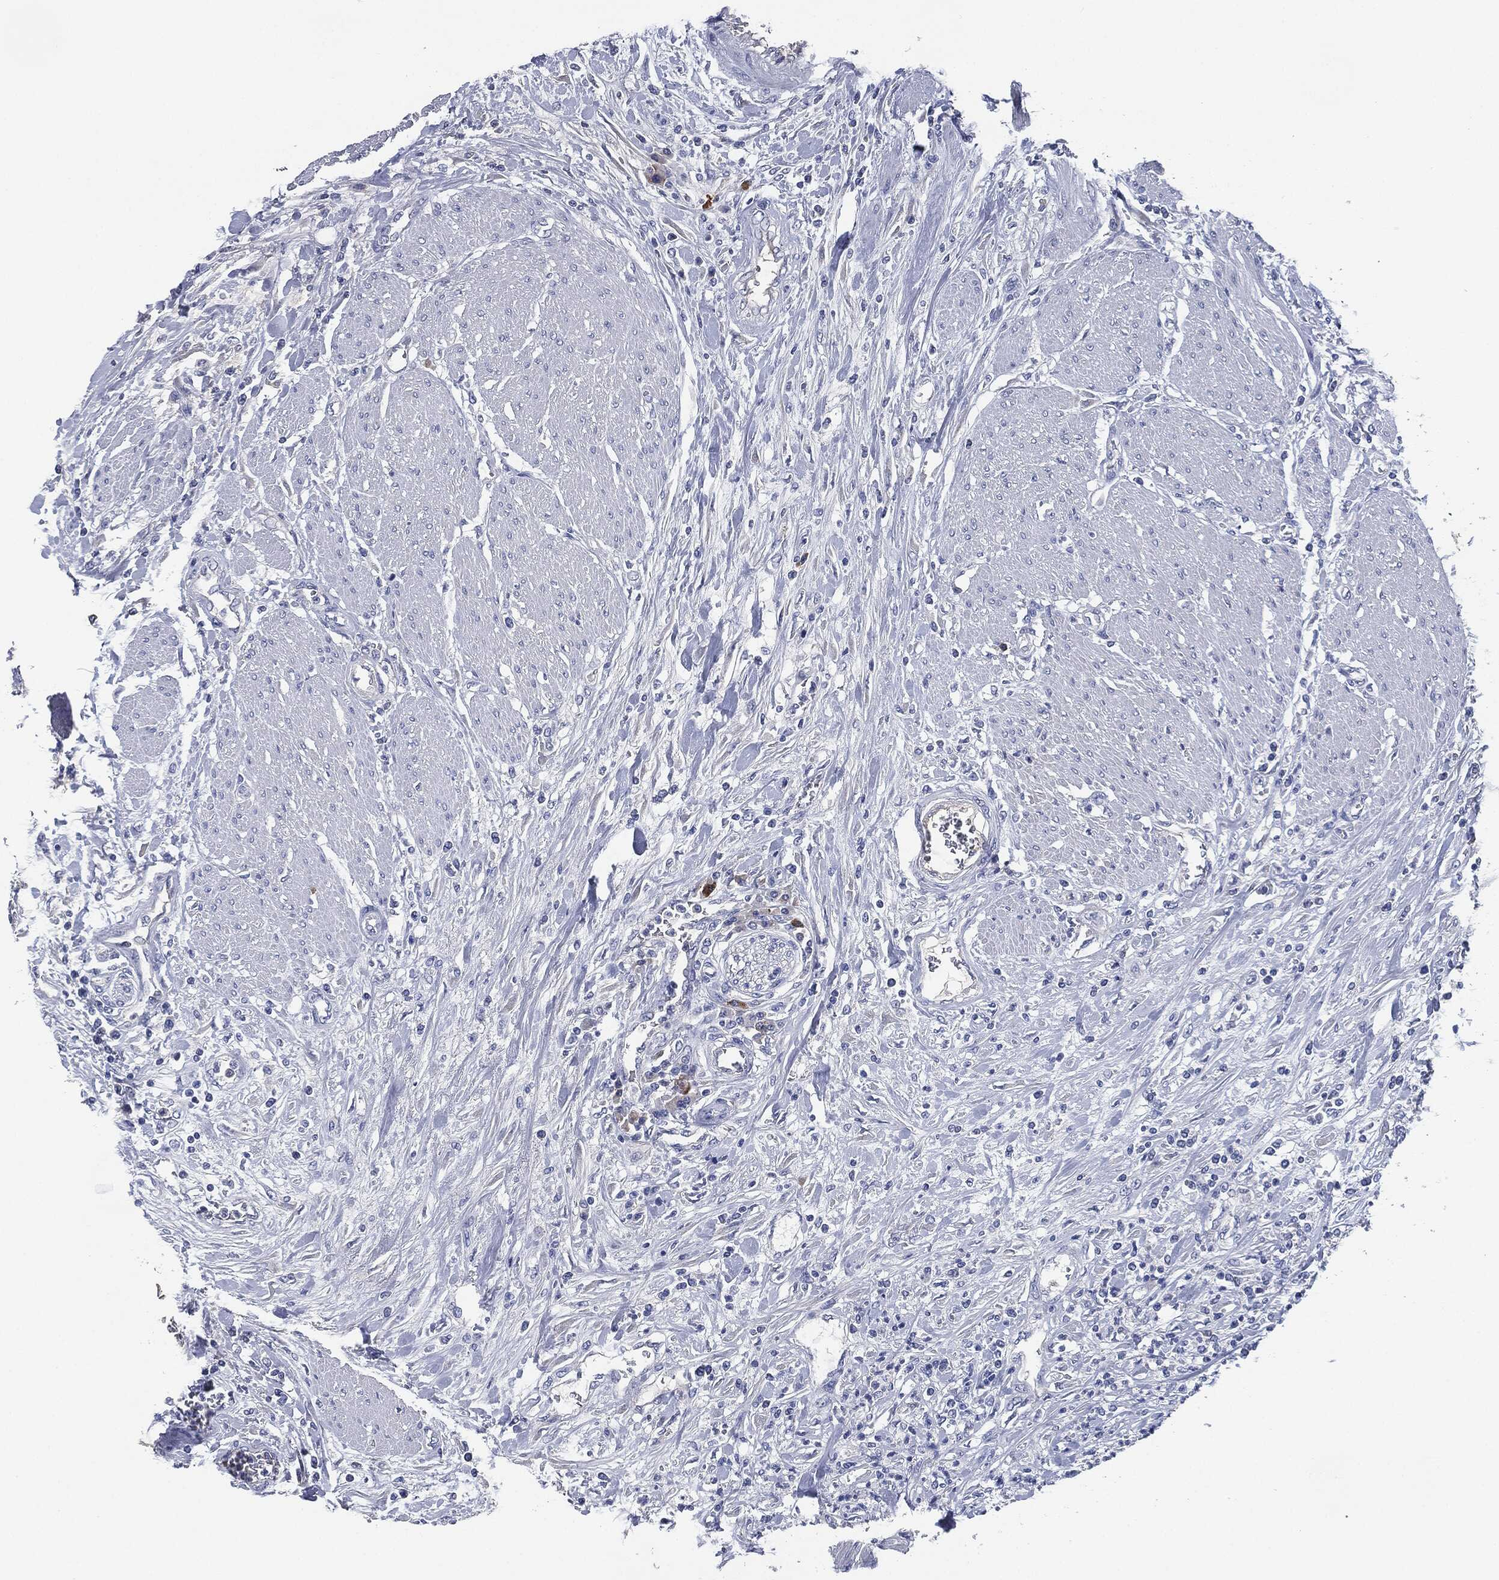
{"staining": {"intensity": "negative", "quantity": "none", "location": "none"}, "tissue": "urothelial cancer", "cell_type": "Tumor cells", "image_type": "cancer", "snomed": [{"axis": "morphology", "description": "Urothelial carcinoma, High grade"}, {"axis": "topography", "description": "Urinary bladder"}], "caption": "Protein analysis of high-grade urothelial carcinoma shows no significant expression in tumor cells.", "gene": "CD27", "patient": {"sex": "male", "age": 46}}